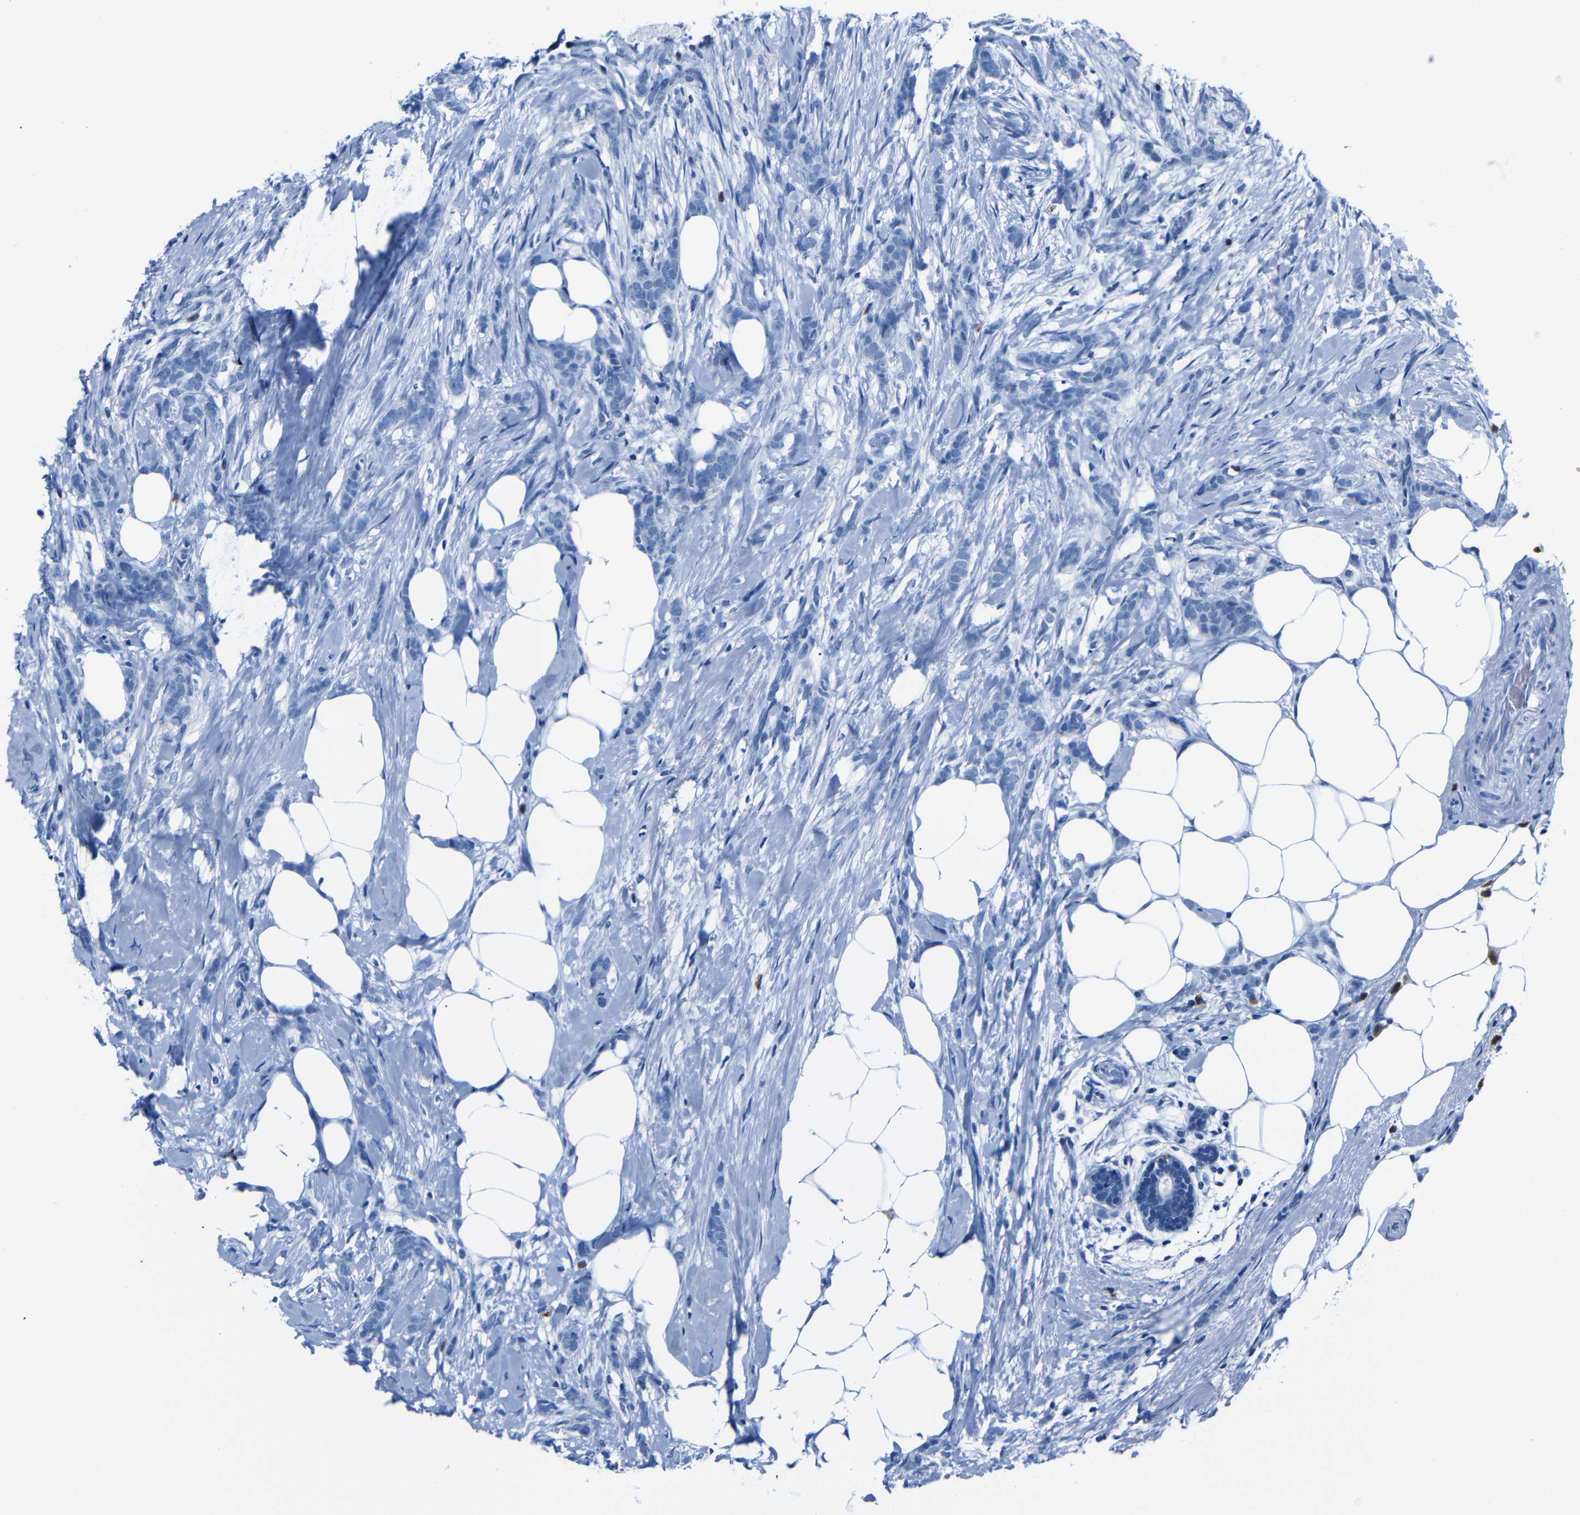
{"staining": {"intensity": "negative", "quantity": "none", "location": "none"}, "tissue": "breast cancer", "cell_type": "Tumor cells", "image_type": "cancer", "snomed": [{"axis": "morphology", "description": "Lobular carcinoma, in situ"}, {"axis": "morphology", "description": "Lobular carcinoma"}, {"axis": "topography", "description": "Breast"}], "caption": "The photomicrograph displays no staining of tumor cells in lobular carcinoma in situ (breast).", "gene": "CLDN11", "patient": {"sex": "female", "age": 41}}